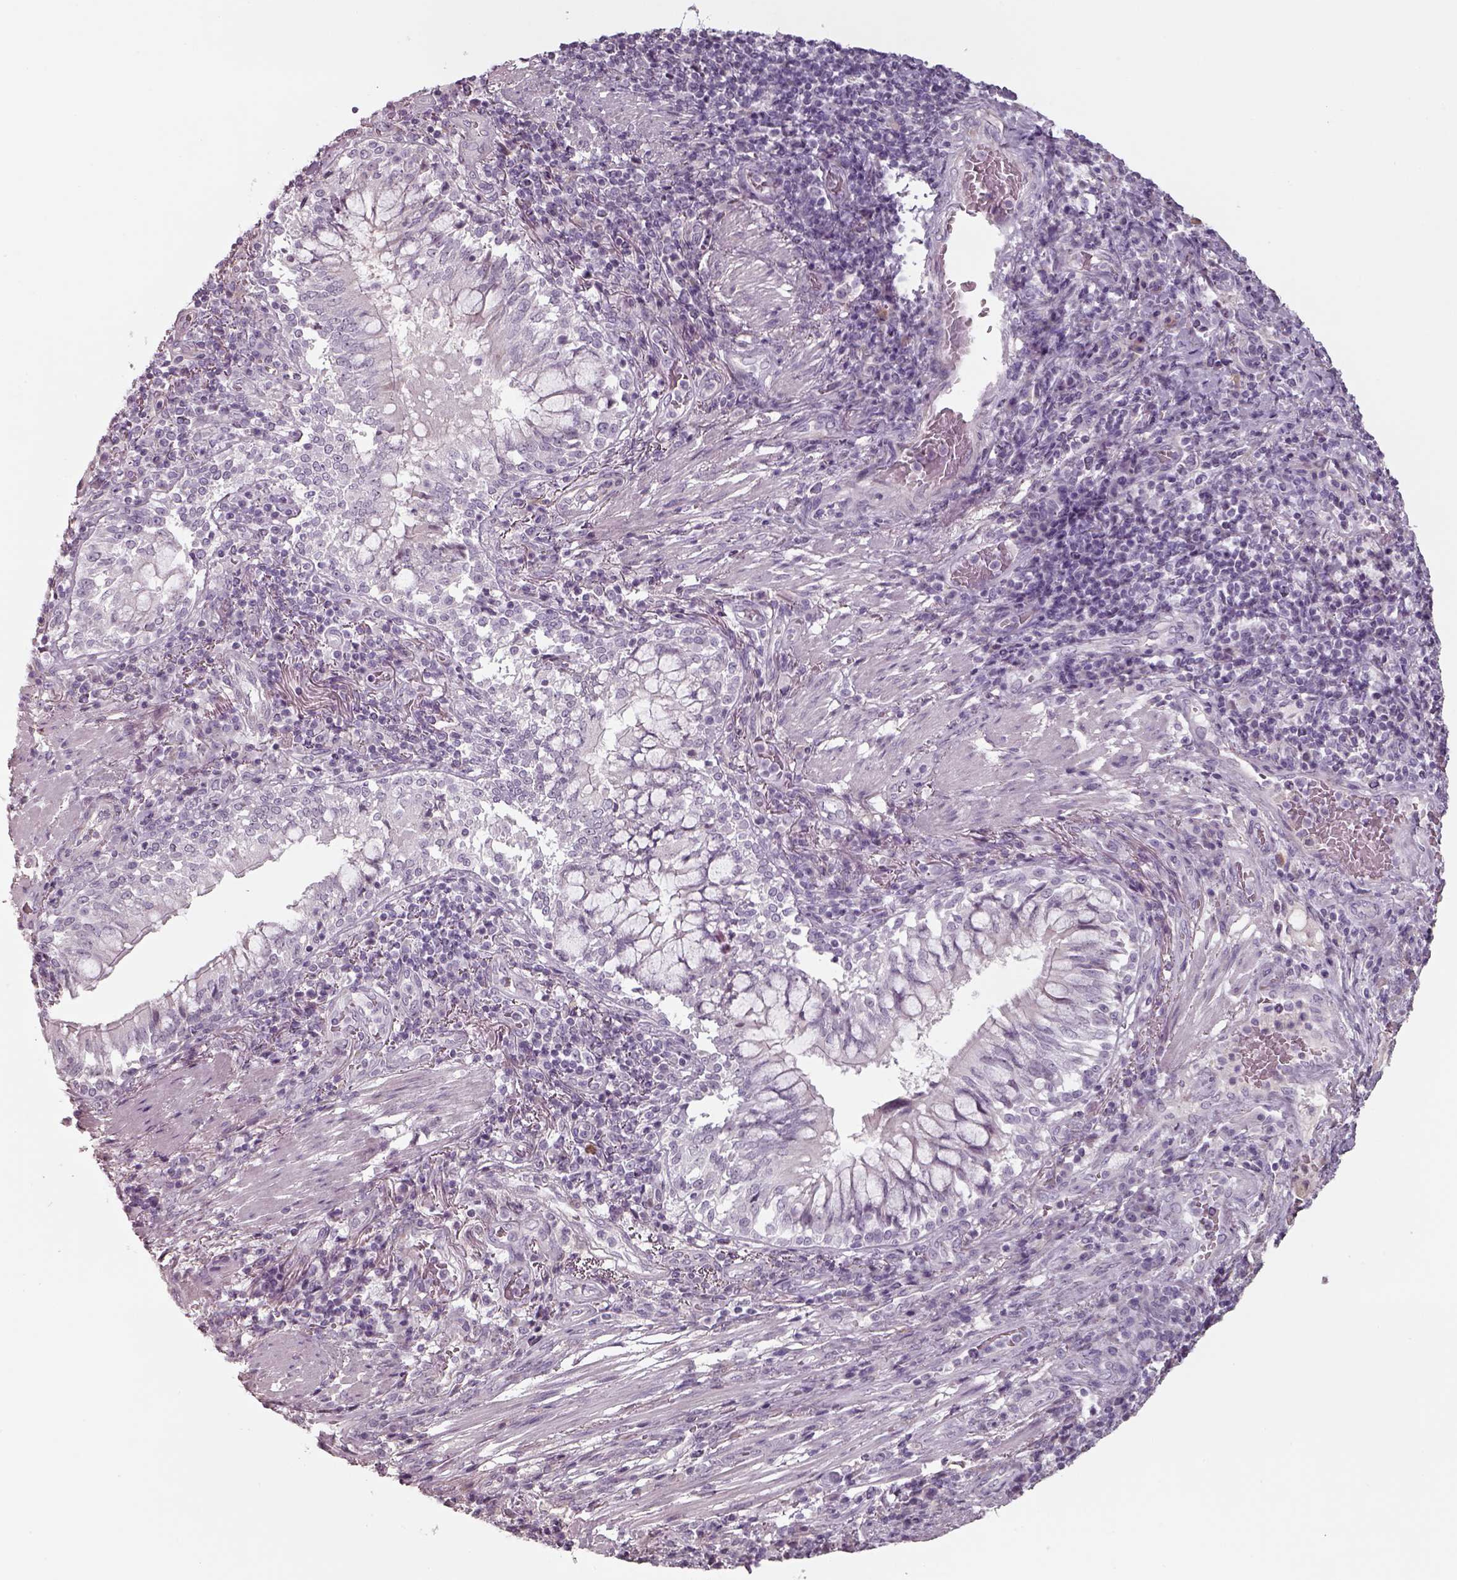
{"staining": {"intensity": "negative", "quantity": "none", "location": "none"}, "tissue": "lung cancer", "cell_type": "Tumor cells", "image_type": "cancer", "snomed": [{"axis": "morphology", "description": "Normal tissue, NOS"}, {"axis": "morphology", "description": "Squamous cell carcinoma, NOS"}, {"axis": "topography", "description": "Bronchus"}, {"axis": "topography", "description": "Lung"}], "caption": "This is an immunohistochemistry (IHC) image of squamous cell carcinoma (lung). There is no staining in tumor cells.", "gene": "SEPTIN14", "patient": {"sex": "male", "age": 64}}